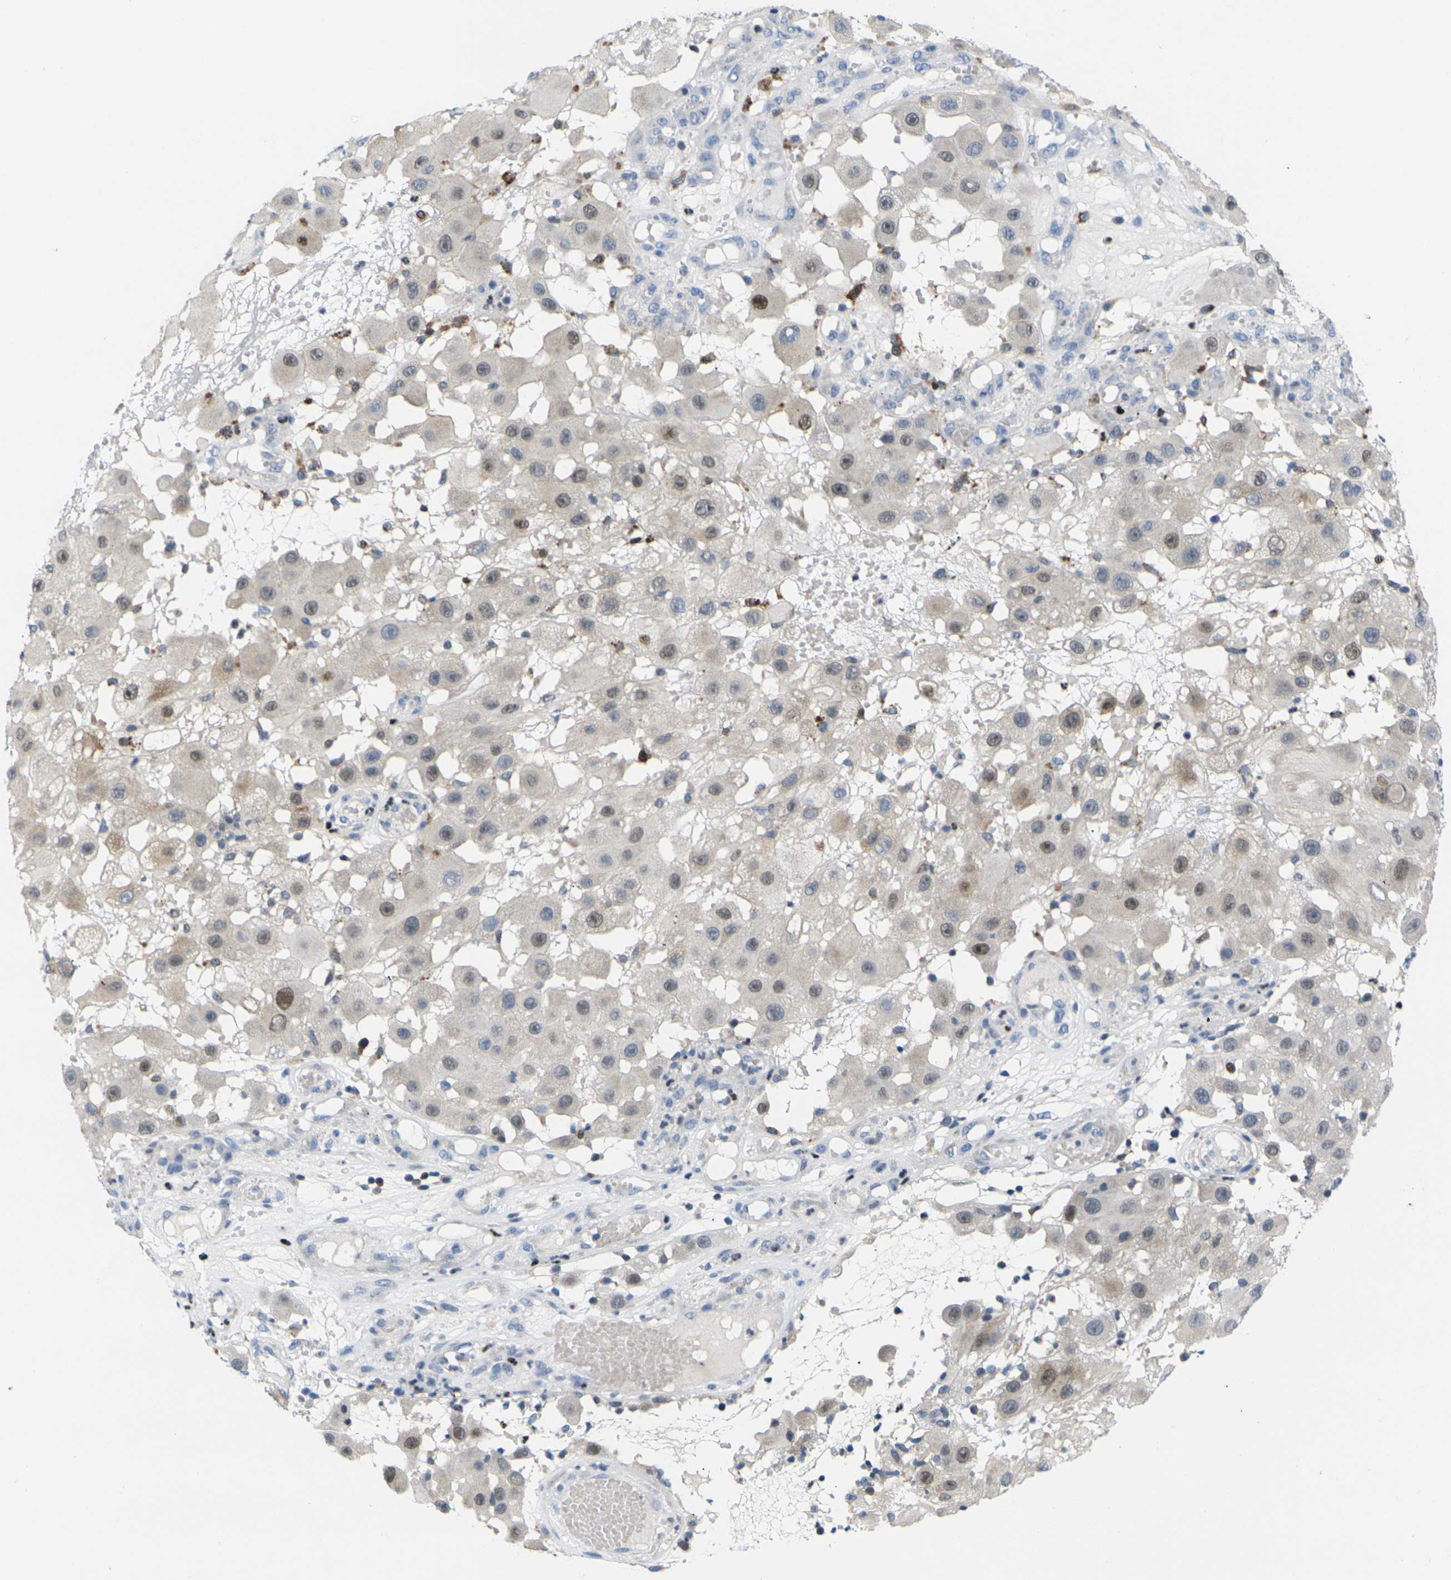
{"staining": {"intensity": "moderate", "quantity": "<25%", "location": "nuclear"}, "tissue": "melanoma", "cell_type": "Tumor cells", "image_type": "cancer", "snomed": [{"axis": "morphology", "description": "Malignant melanoma, NOS"}, {"axis": "topography", "description": "Skin"}], "caption": "Protein analysis of malignant melanoma tissue shows moderate nuclear expression in about <25% of tumor cells.", "gene": "RPS6KA3", "patient": {"sex": "female", "age": 81}}